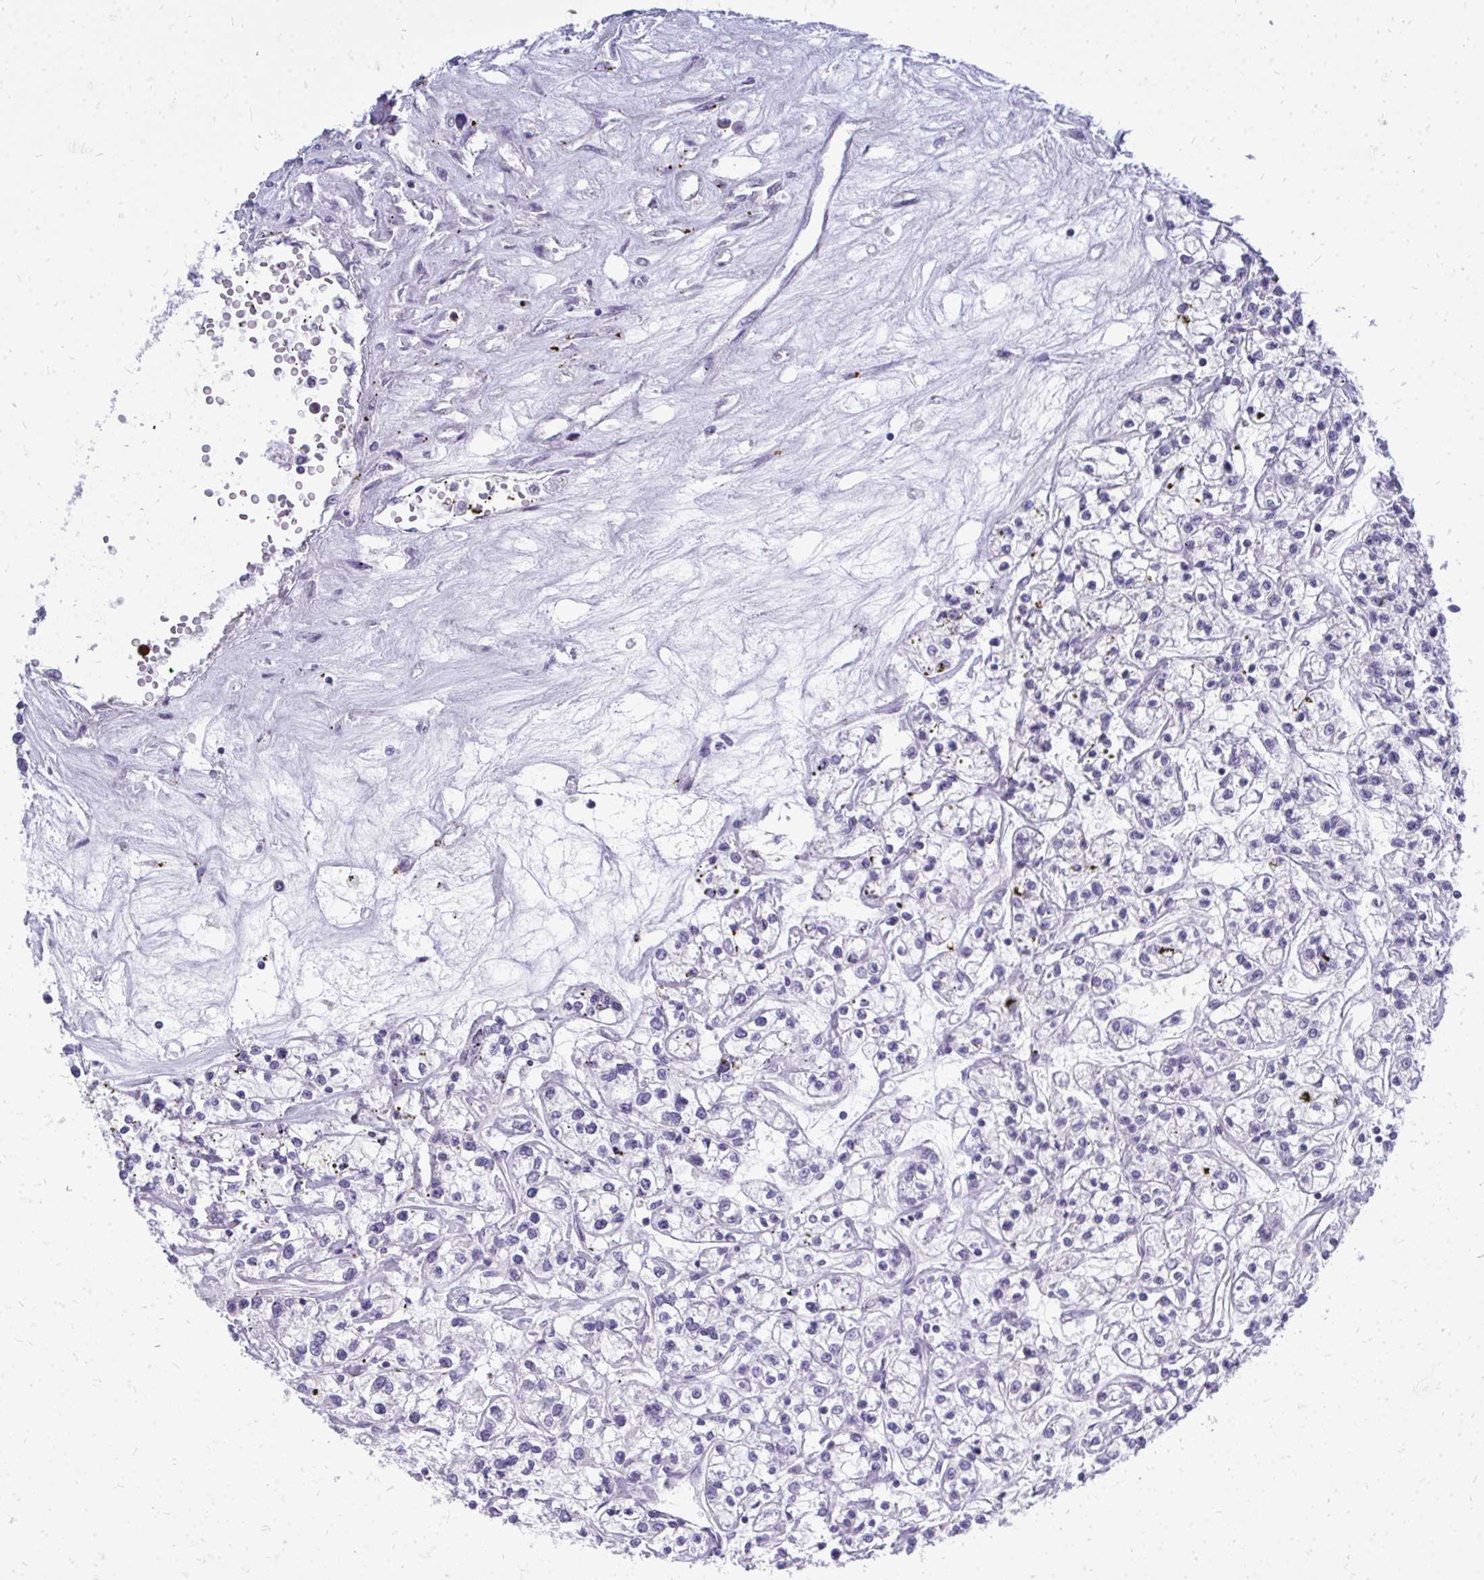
{"staining": {"intensity": "negative", "quantity": "none", "location": "none"}, "tissue": "renal cancer", "cell_type": "Tumor cells", "image_type": "cancer", "snomed": [{"axis": "morphology", "description": "Adenocarcinoma, NOS"}, {"axis": "topography", "description": "Kidney"}], "caption": "The histopathology image displays no significant positivity in tumor cells of renal cancer.", "gene": "ACSL5", "patient": {"sex": "female", "age": 59}}